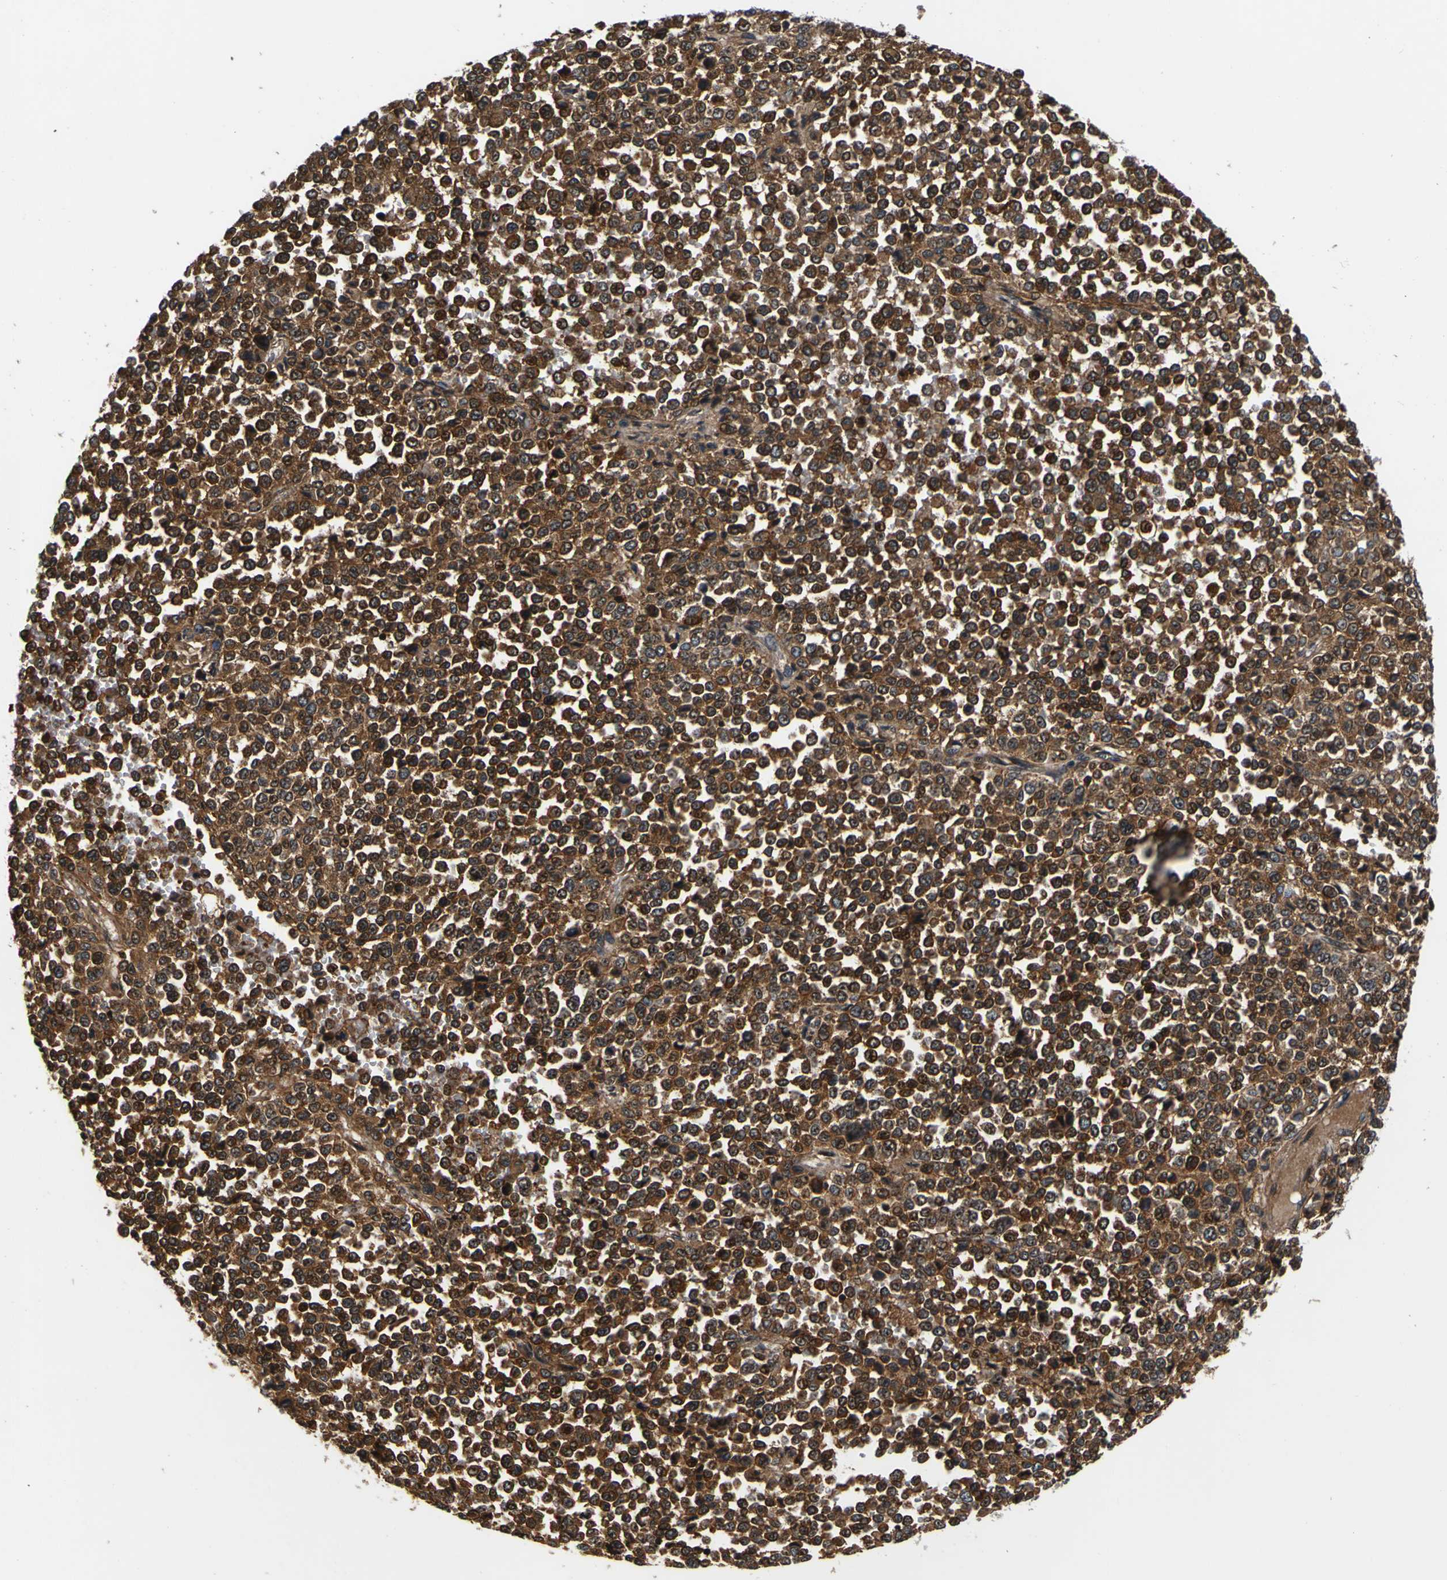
{"staining": {"intensity": "strong", "quantity": ">75%", "location": "cytoplasmic/membranous,nuclear"}, "tissue": "melanoma", "cell_type": "Tumor cells", "image_type": "cancer", "snomed": [{"axis": "morphology", "description": "Malignant melanoma, Metastatic site"}, {"axis": "topography", "description": "Pancreas"}], "caption": "The image exhibits a brown stain indicating the presence of a protein in the cytoplasmic/membranous and nuclear of tumor cells in malignant melanoma (metastatic site).", "gene": "LRP4", "patient": {"sex": "female", "age": 30}}